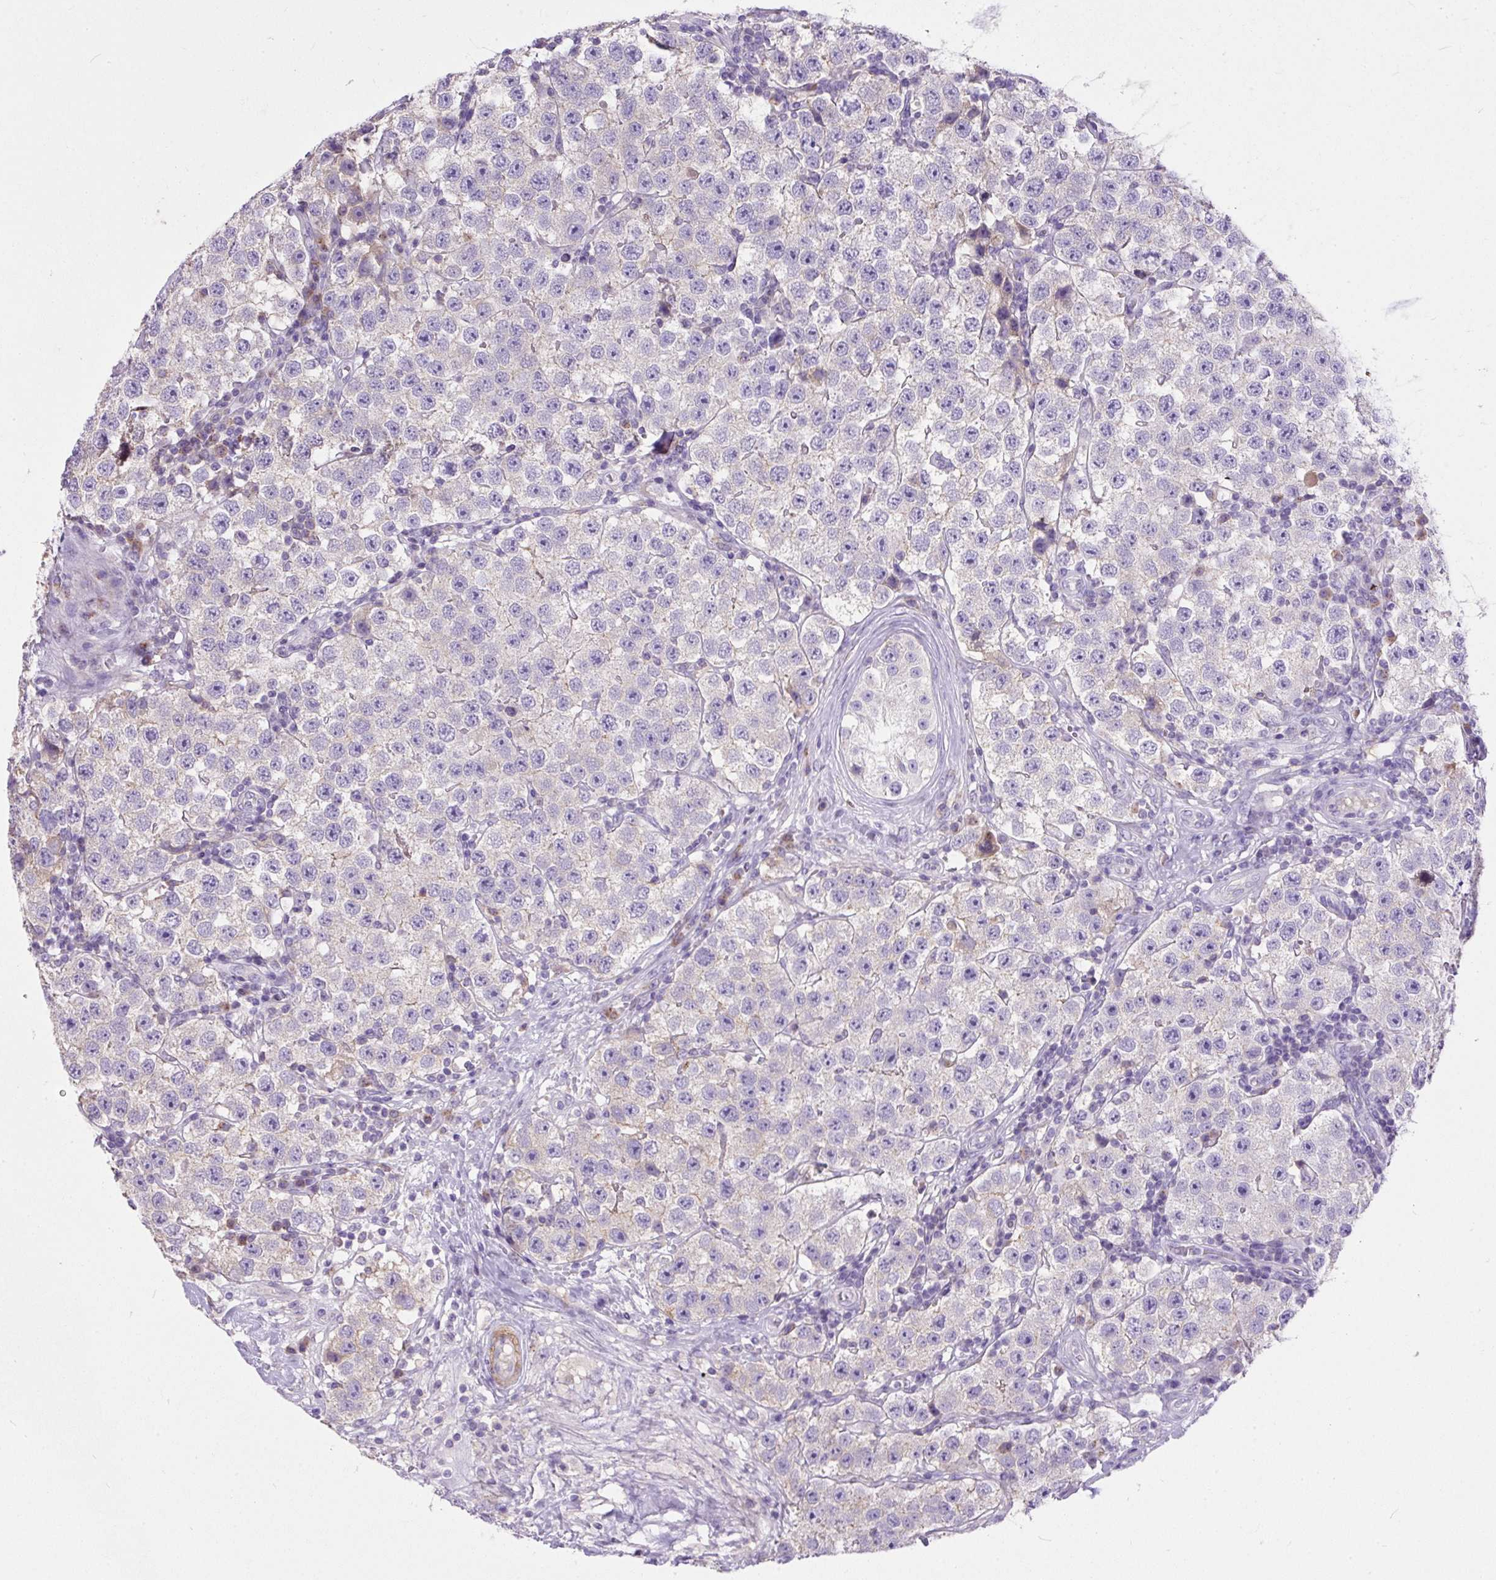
{"staining": {"intensity": "negative", "quantity": "none", "location": "none"}, "tissue": "testis cancer", "cell_type": "Tumor cells", "image_type": "cancer", "snomed": [{"axis": "morphology", "description": "Seminoma, NOS"}, {"axis": "topography", "description": "Testis"}], "caption": "Seminoma (testis) stained for a protein using immunohistochemistry reveals no staining tumor cells.", "gene": "SUSD5", "patient": {"sex": "male", "age": 34}}